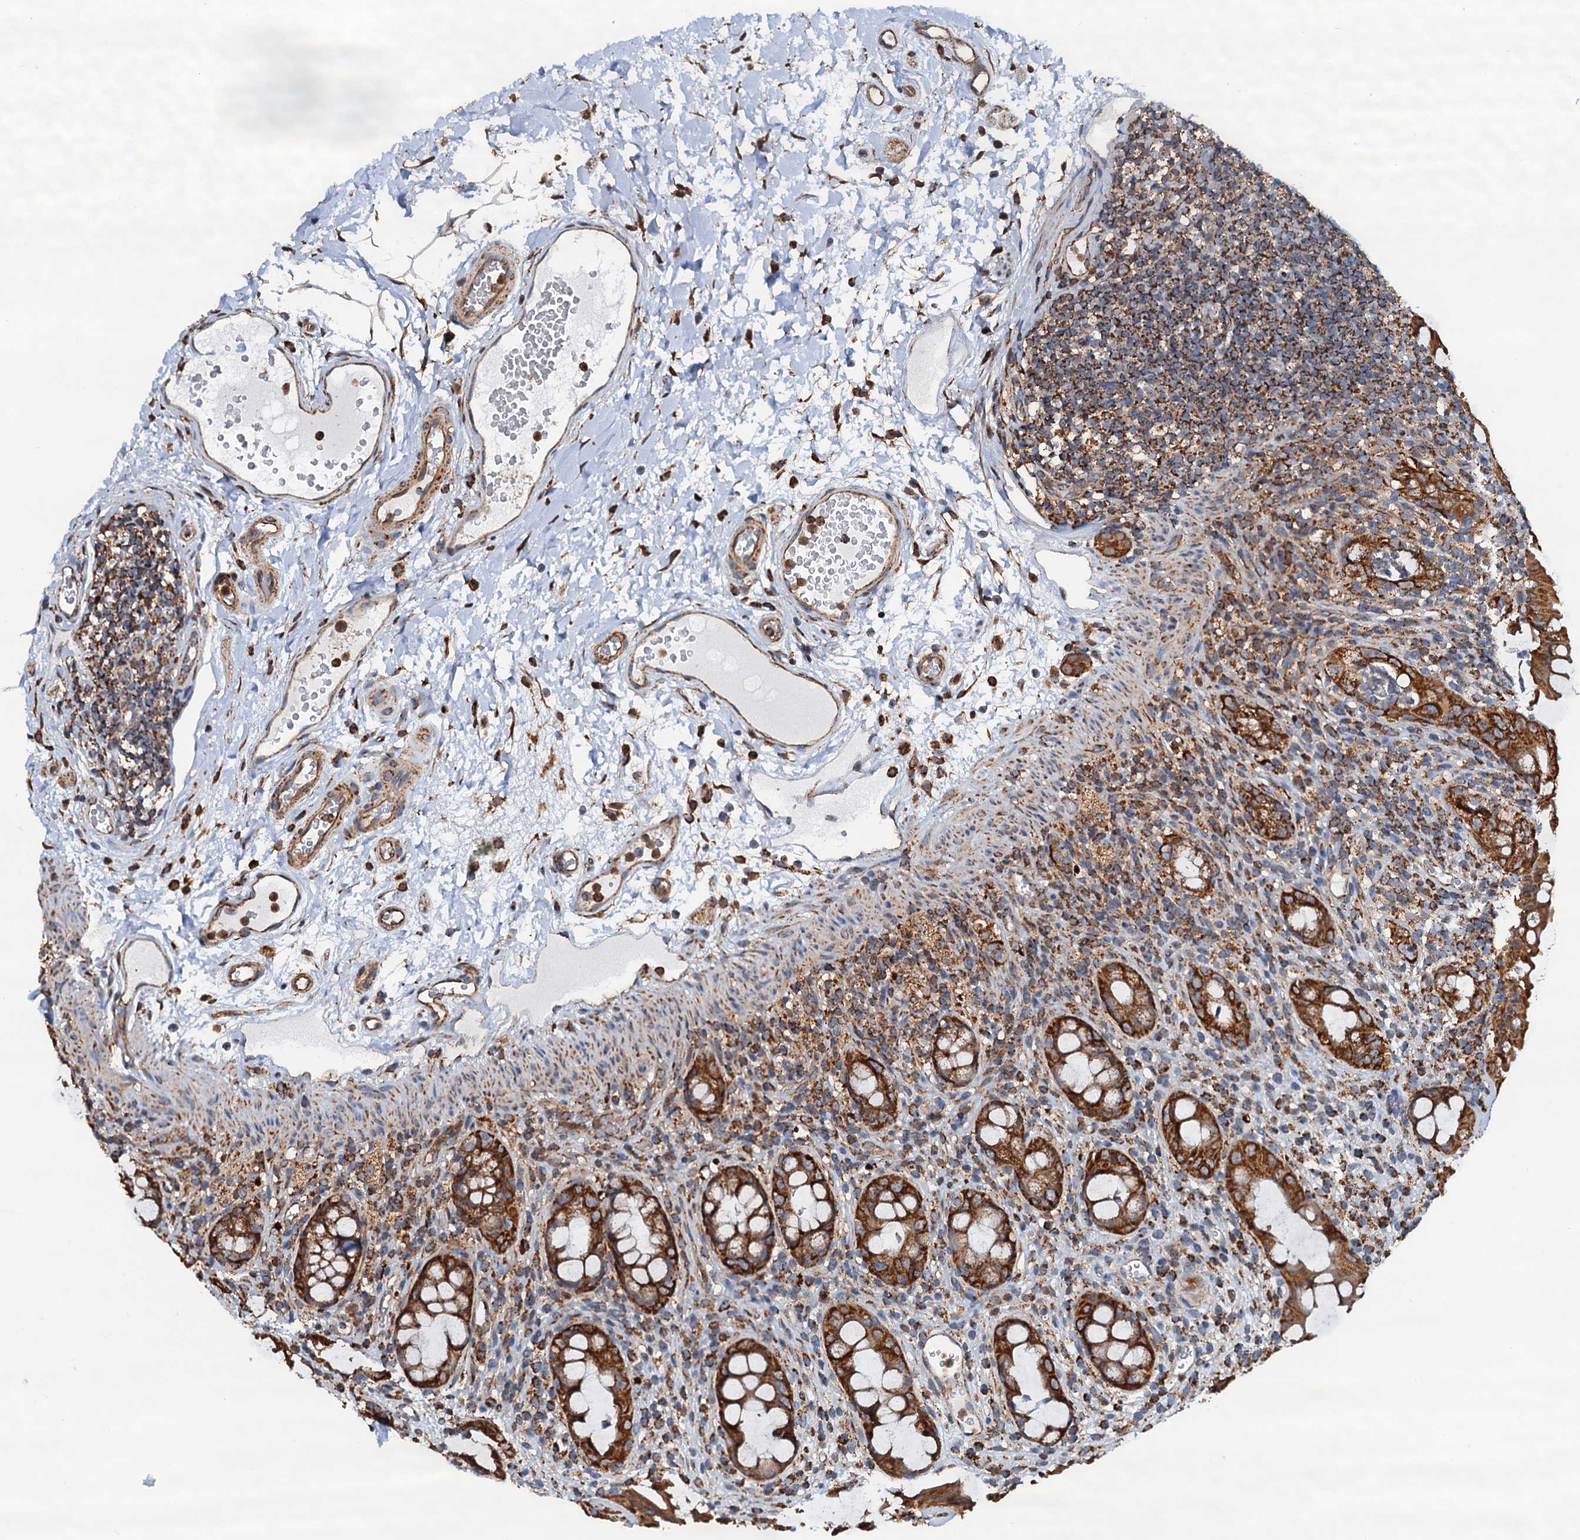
{"staining": {"intensity": "strong", "quantity": ">75%", "location": "cytoplasmic/membranous"}, "tissue": "rectum", "cell_type": "Glandular cells", "image_type": "normal", "snomed": [{"axis": "morphology", "description": "Normal tissue, NOS"}, {"axis": "topography", "description": "Rectum"}], "caption": "IHC staining of unremarkable rectum, which demonstrates high levels of strong cytoplasmic/membranous positivity in about >75% of glandular cells indicating strong cytoplasmic/membranous protein positivity. The staining was performed using DAB (3,3'-diaminobenzidine) (brown) for protein detection and nuclei were counterstained in hematoxylin (blue).", "gene": "AAGAB", "patient": {"sex": "female", "age": 57}}